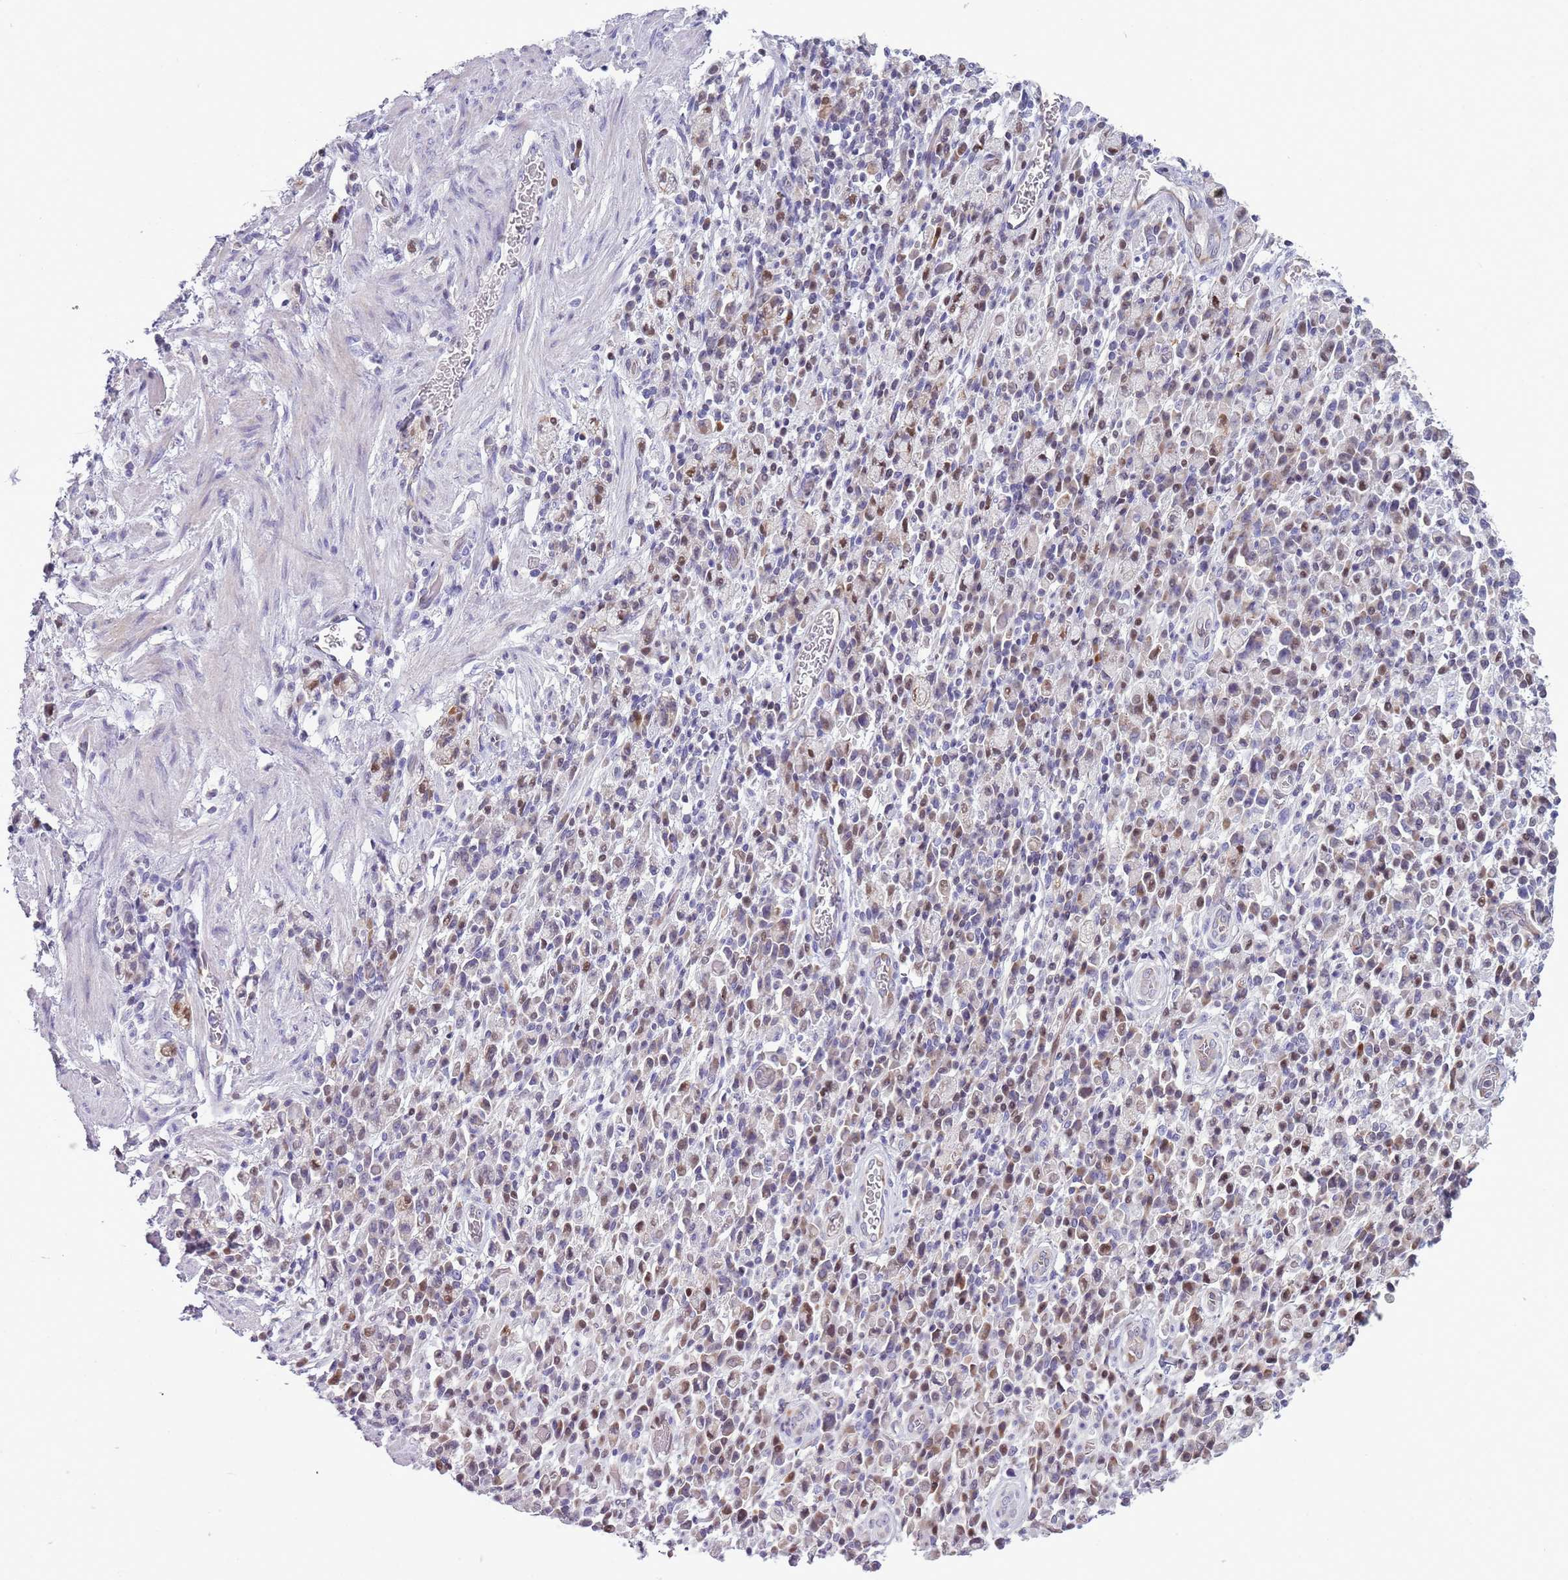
{"staining": {"intensity": "weak", "quantity": "<25%", "location": "cytoplasmic/membranous,nuclear"}, "tissue": "stomach cancer", "cell_type": "Tumor cells", "image_type": "cancer", "snomed": [{"axis": "morphology", "description": "Adenocarcinoma, NOS"}, {"axis": "topography", "description": "Stomach"}], "caption": "DAB (3,3'-diaminobenzidine) immunohistochemical staining of stomach cancer (adenocarcinoma) reveals no significant staining in tumor cells.", "gene": "NBPF6", "patient": {"sex": "male", "age": 77}}